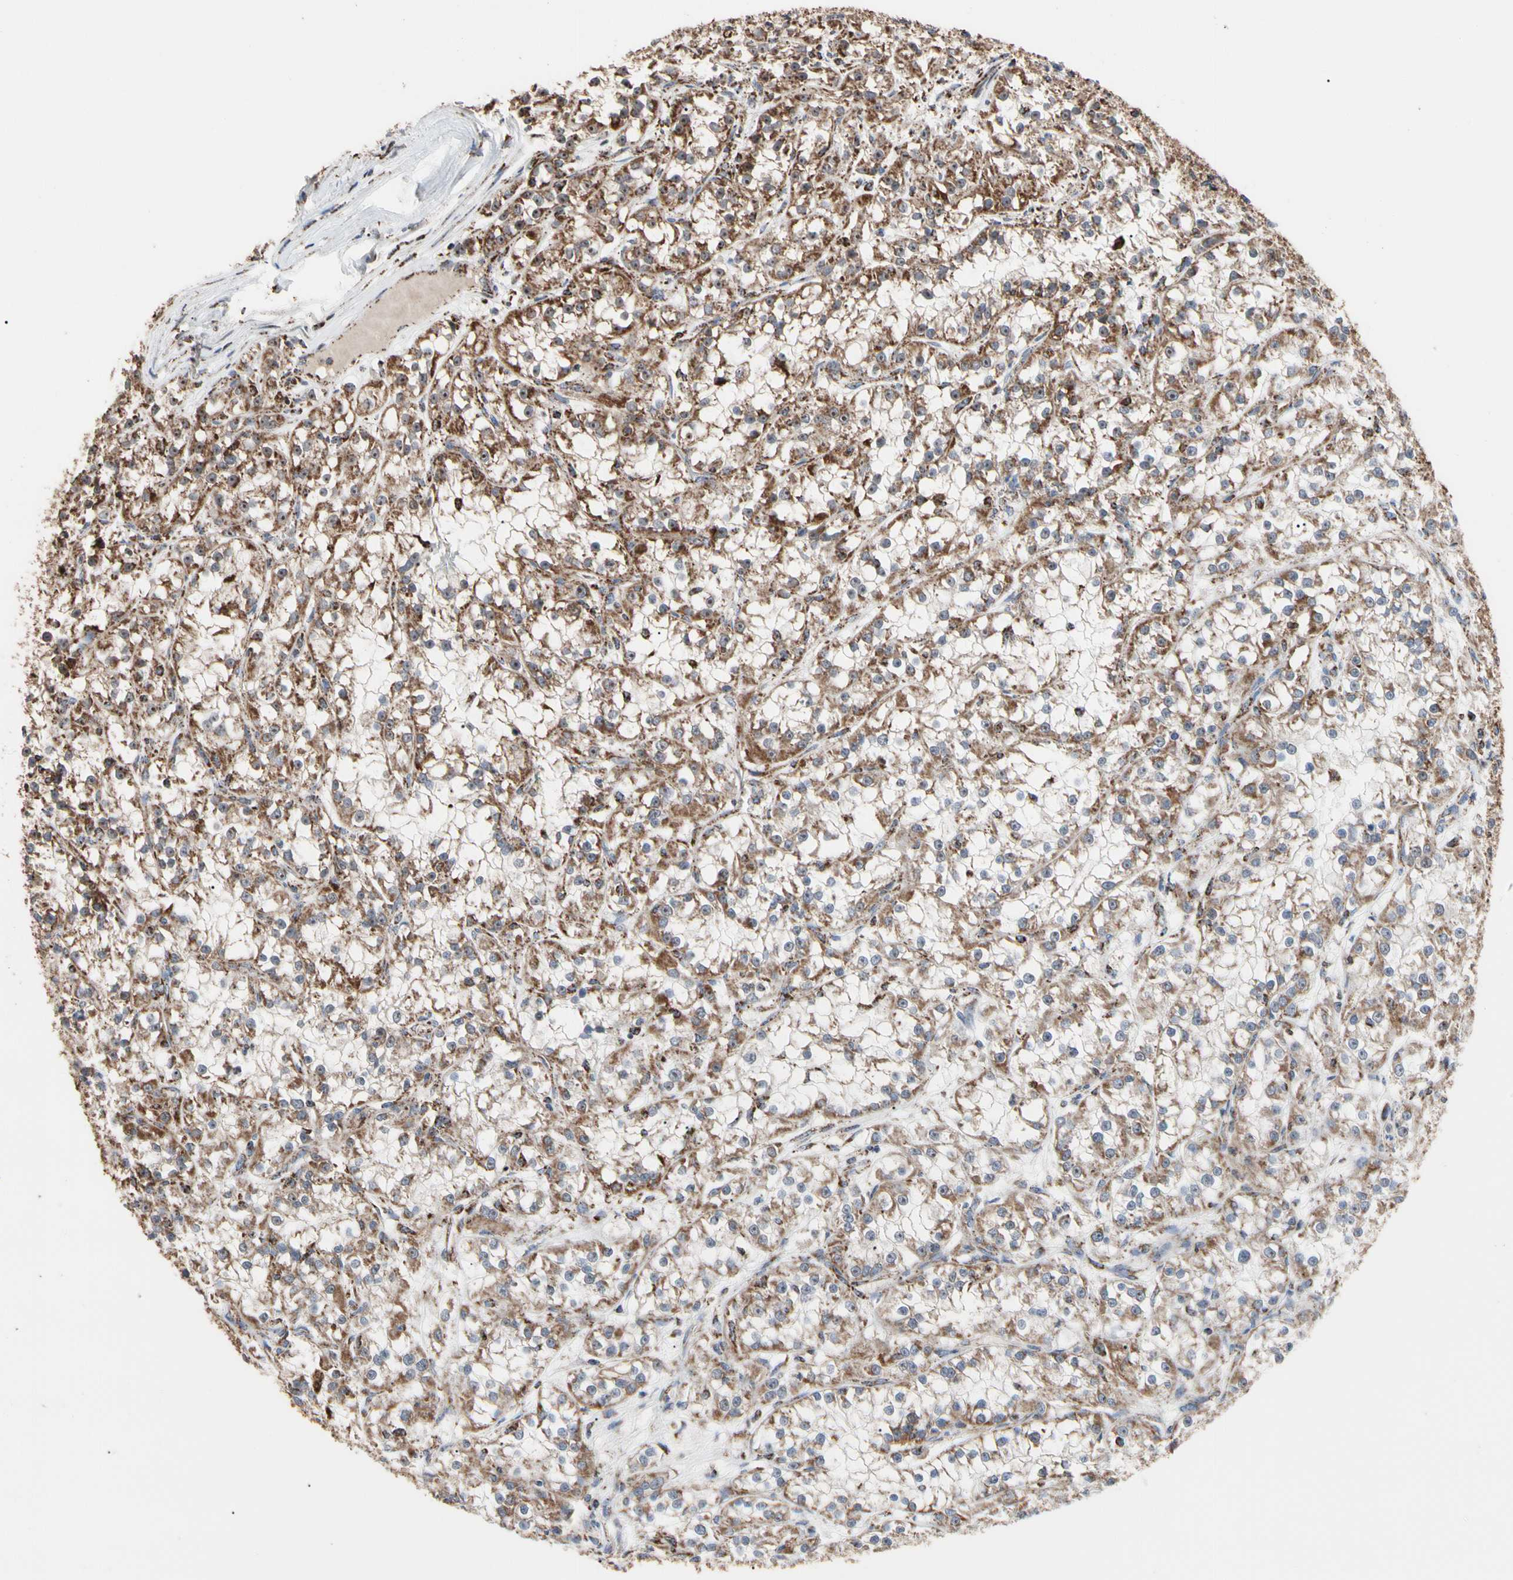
{"staining": {"intensity": "strong", "quantity": ">75%", "location": "cytoplasmic/membranous"}, "tissue": "renal cancer", "cell_type": "Tumor cells", "image_type": "cancer", "snomed": [{"axis": "morphology", "description": "Adenocarcinoma, NOS"}, {"axis": "topography", "description": "Kidney"}], "caption": "Adenocarcinoma (renal) was stained to show a protein in brown. There is high levels of strong cytoplasmic/membranous expression in approximately >75% of tumor cells.", "gene": "FAM110B", "patient": {"sex": "female", "age": 52}}